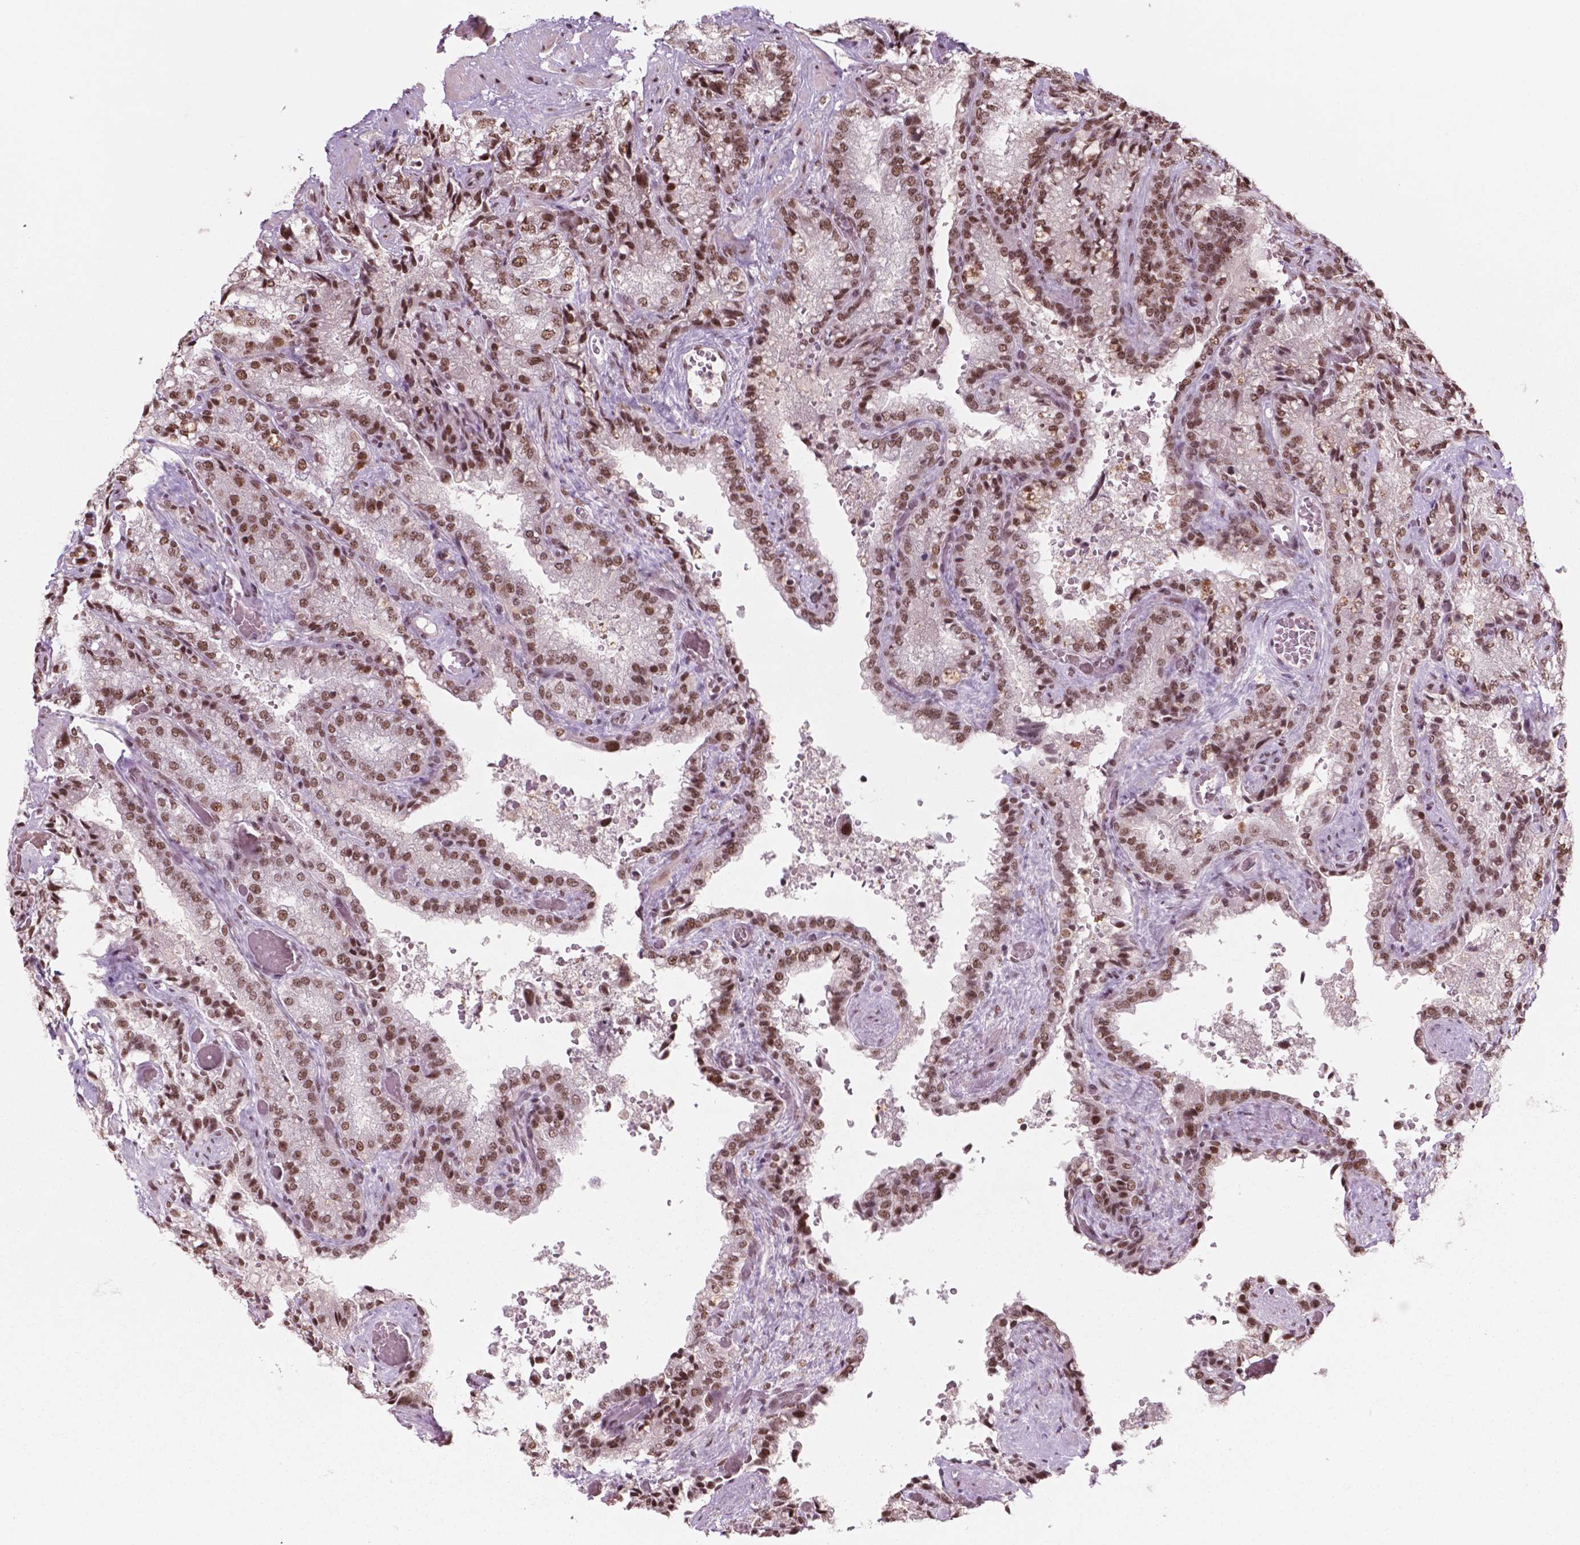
{"staining": {"intensity": "moderate", "quantity": ">75%", "location": "nuclear"}, "tissue": "seminal vesicle", "cell_type": "Glandular cells", "image_type": "normal", "snomed": [{"axis": "morphology", "description": "Normal tissue, NOS"}, {"axis": "topography", "description": "Seminal veicle"}], "caption": "Protein staining demonstrates moderate nuclear positivity in approximately >75% of glandular cells in unremarkable seminal vesicle.", "gene": "POLR2E", "patient": {"sex": "male", "age": 57}}